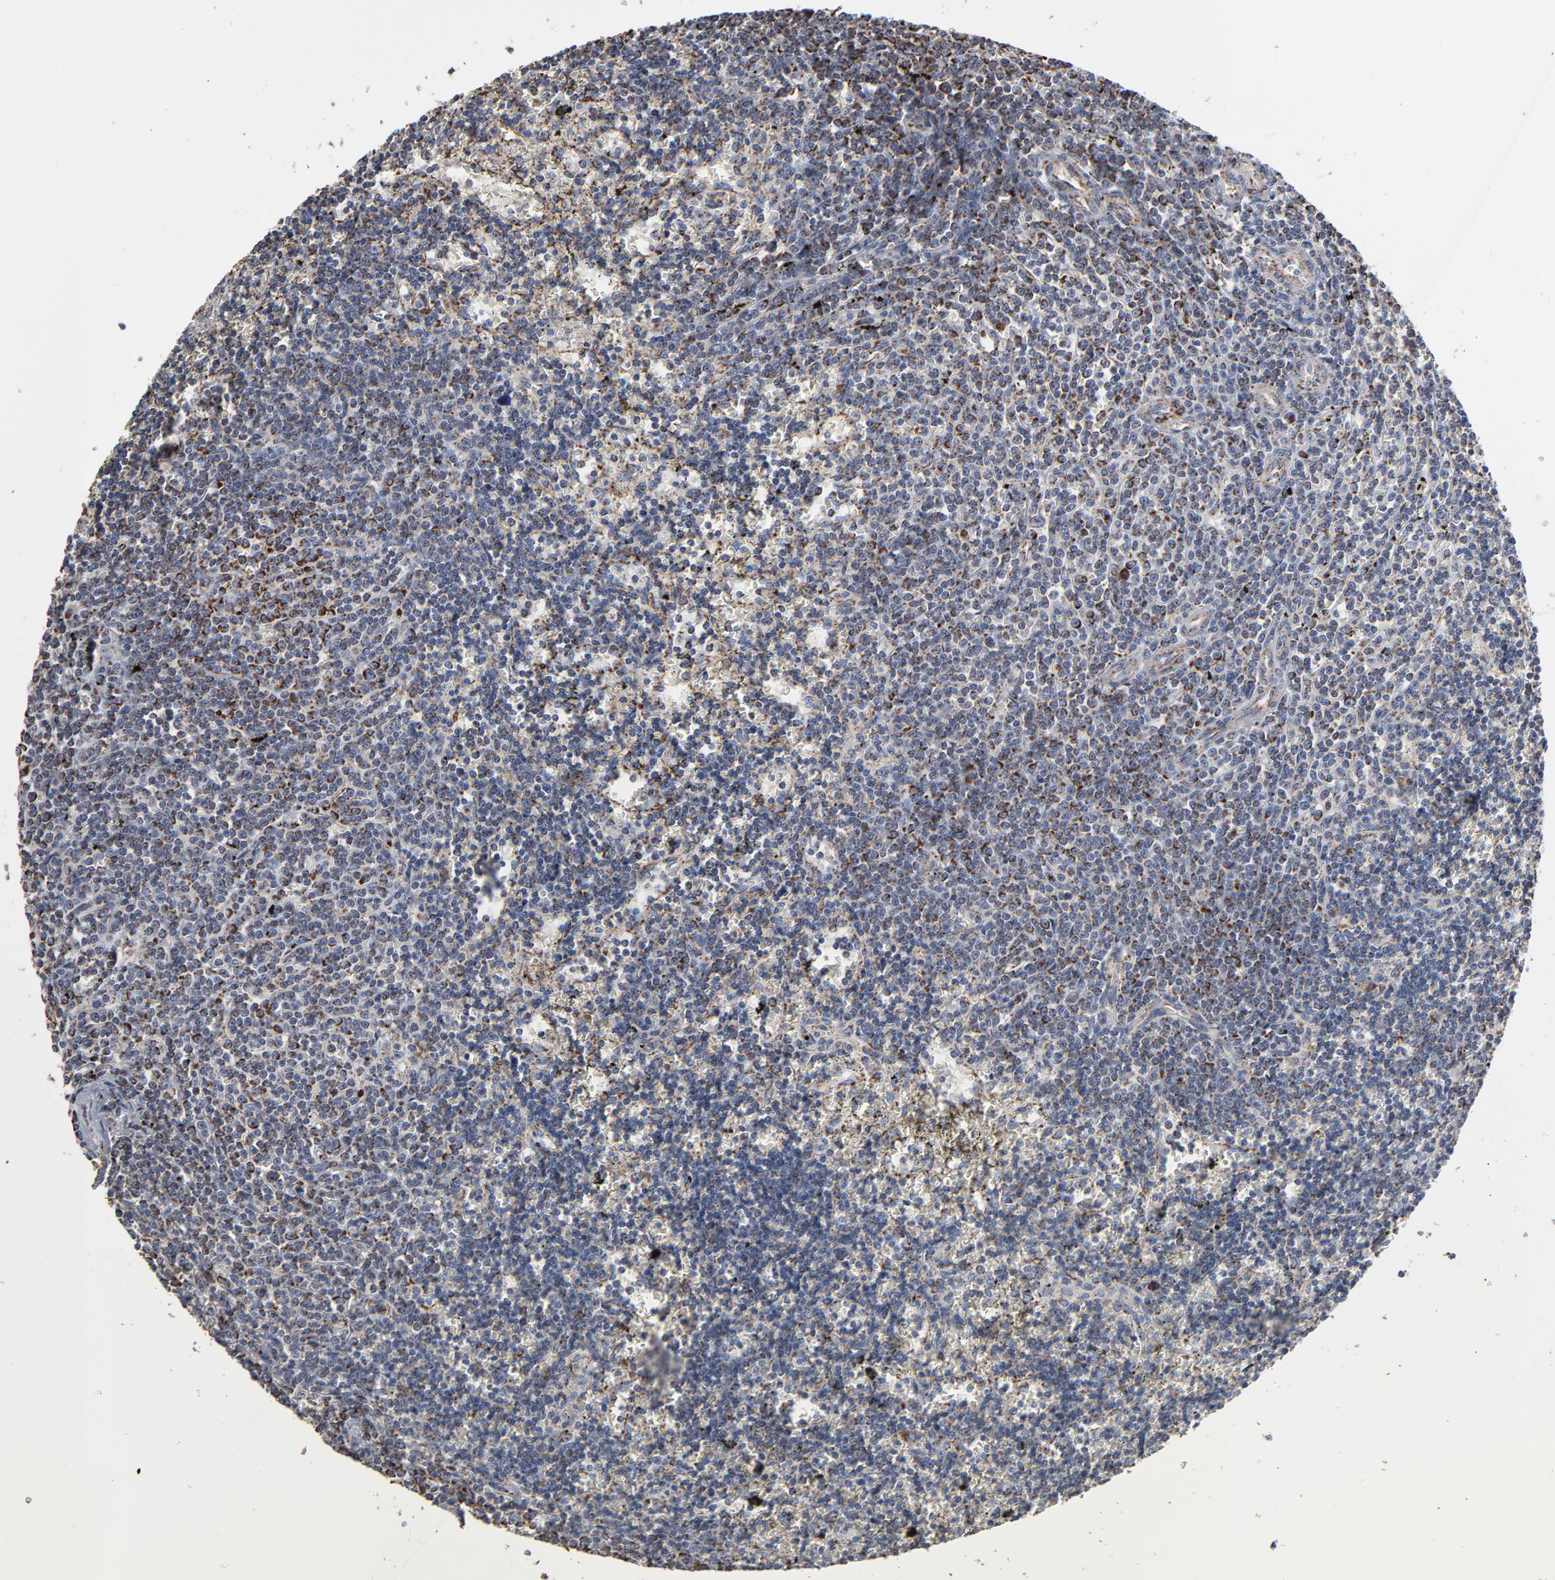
{"staining": {"intensity": "strong", "quantity": "25%-75%", "location": "cytoplasmic/membranous"}, "tissue": "lymphoma", "cell_type": "Tumor cells", "image_type": "cancer", "snomed": [{"axis": "morphology", "description": "Malignant lymphoma, non-Hodgkin's type, Low grade"}, {"axis": "topography", "description": "Spleen"}], "caption": "Tumor cells demonstrate high levels of strong cytoplasmic/membranous staining in approximately 25%-75% of cells in human malignant lymphoma, non-Hodgkin's type (low-grade).", "gene": "UQCRC1", "patient": {"sex": "male", "age": 60}}